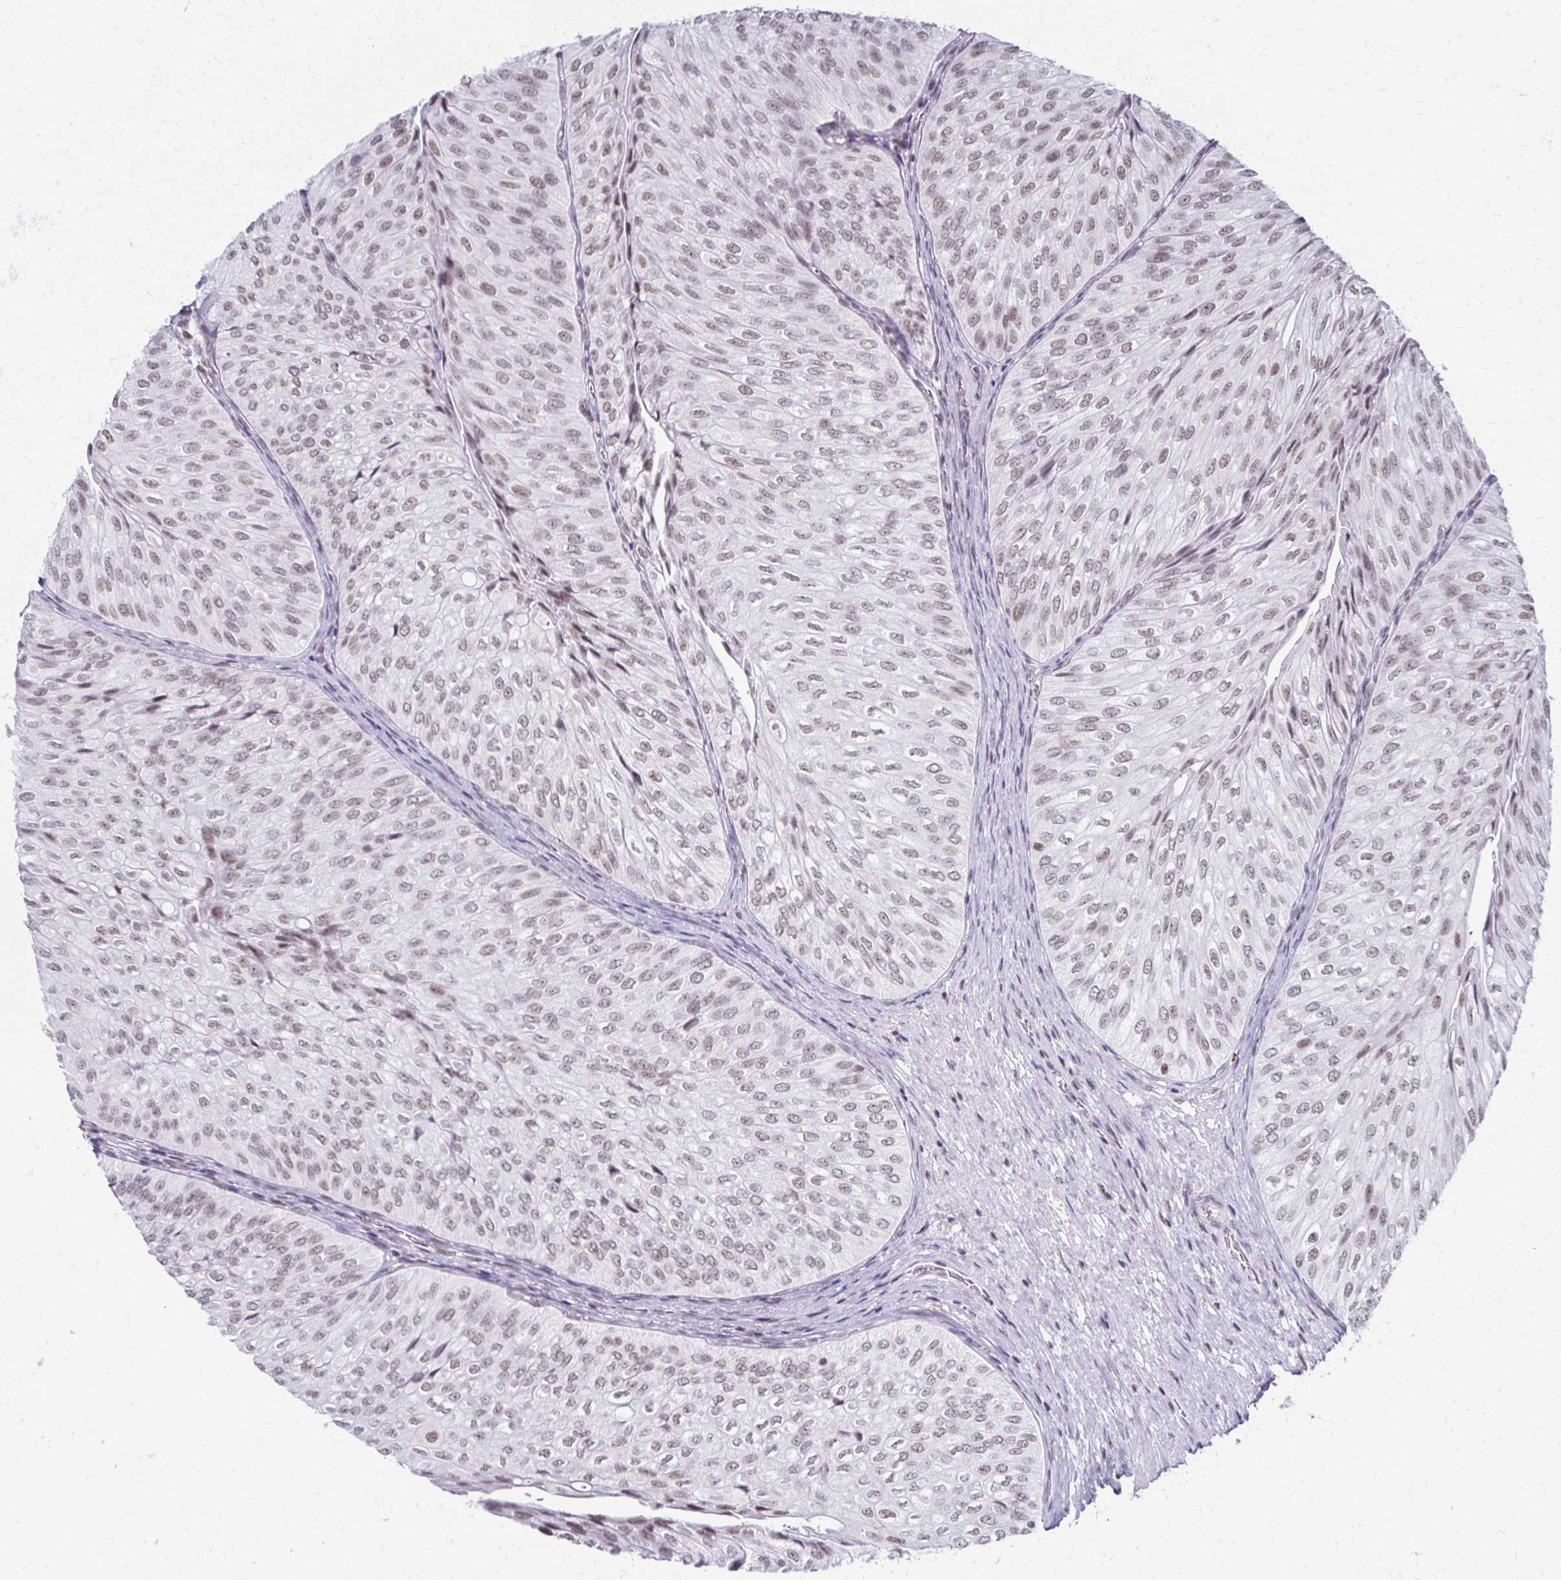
{"staining": {"intensity": "weak", "quantity": ">75%", "location": "nuclear"}, "tissue": "urothelial cancer", "cell_type": "Tumor cells", "image_type": "cancer", "snomed": [{"axis": "morphology", "description": "Urothelial carcinoma, NOS"}, {"axis": "topography", "description": "Urinary bladder"}], "caption": "High-magnification brightfield microscopy of urothelial cancer stained with DAB (3,3'-diaminobenzidine) (brown) and counterstained with hematoxylin (blue). tumor cells exhibit weak nuclear positivity is seen in about>75% of cells.", "gene": "IRF7", "patient": {"sex": "male", "age": 62}}